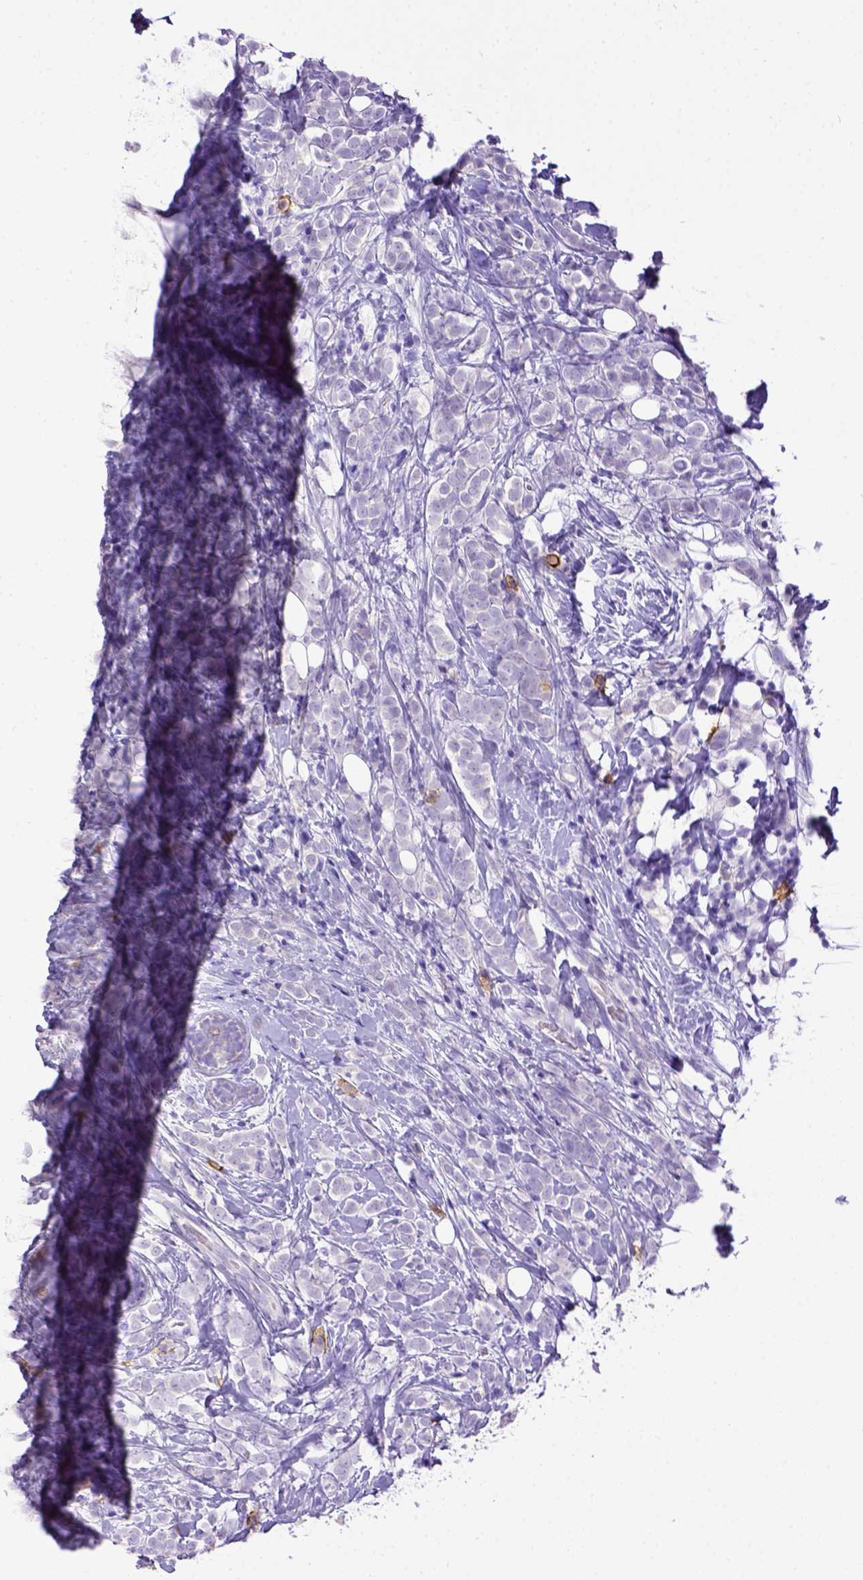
{"staining": {"intensity": "negative", "quantity": "none", "location": "none"}, "tissue": "breast cancer", "cell_type": "Tumor cells", "image_type": "cancer", "snomed": [{"axis": "morphology", "description": "Lobular carcinoma"}, {"axis": "topography", "description": "Breast"}], "caption": "Human lobular carcinoma (breast) stained for a protein using IHC displays no staining in tumor cells.", "gene": "KIT", "patient": {"sex": "female", "age": 49}}